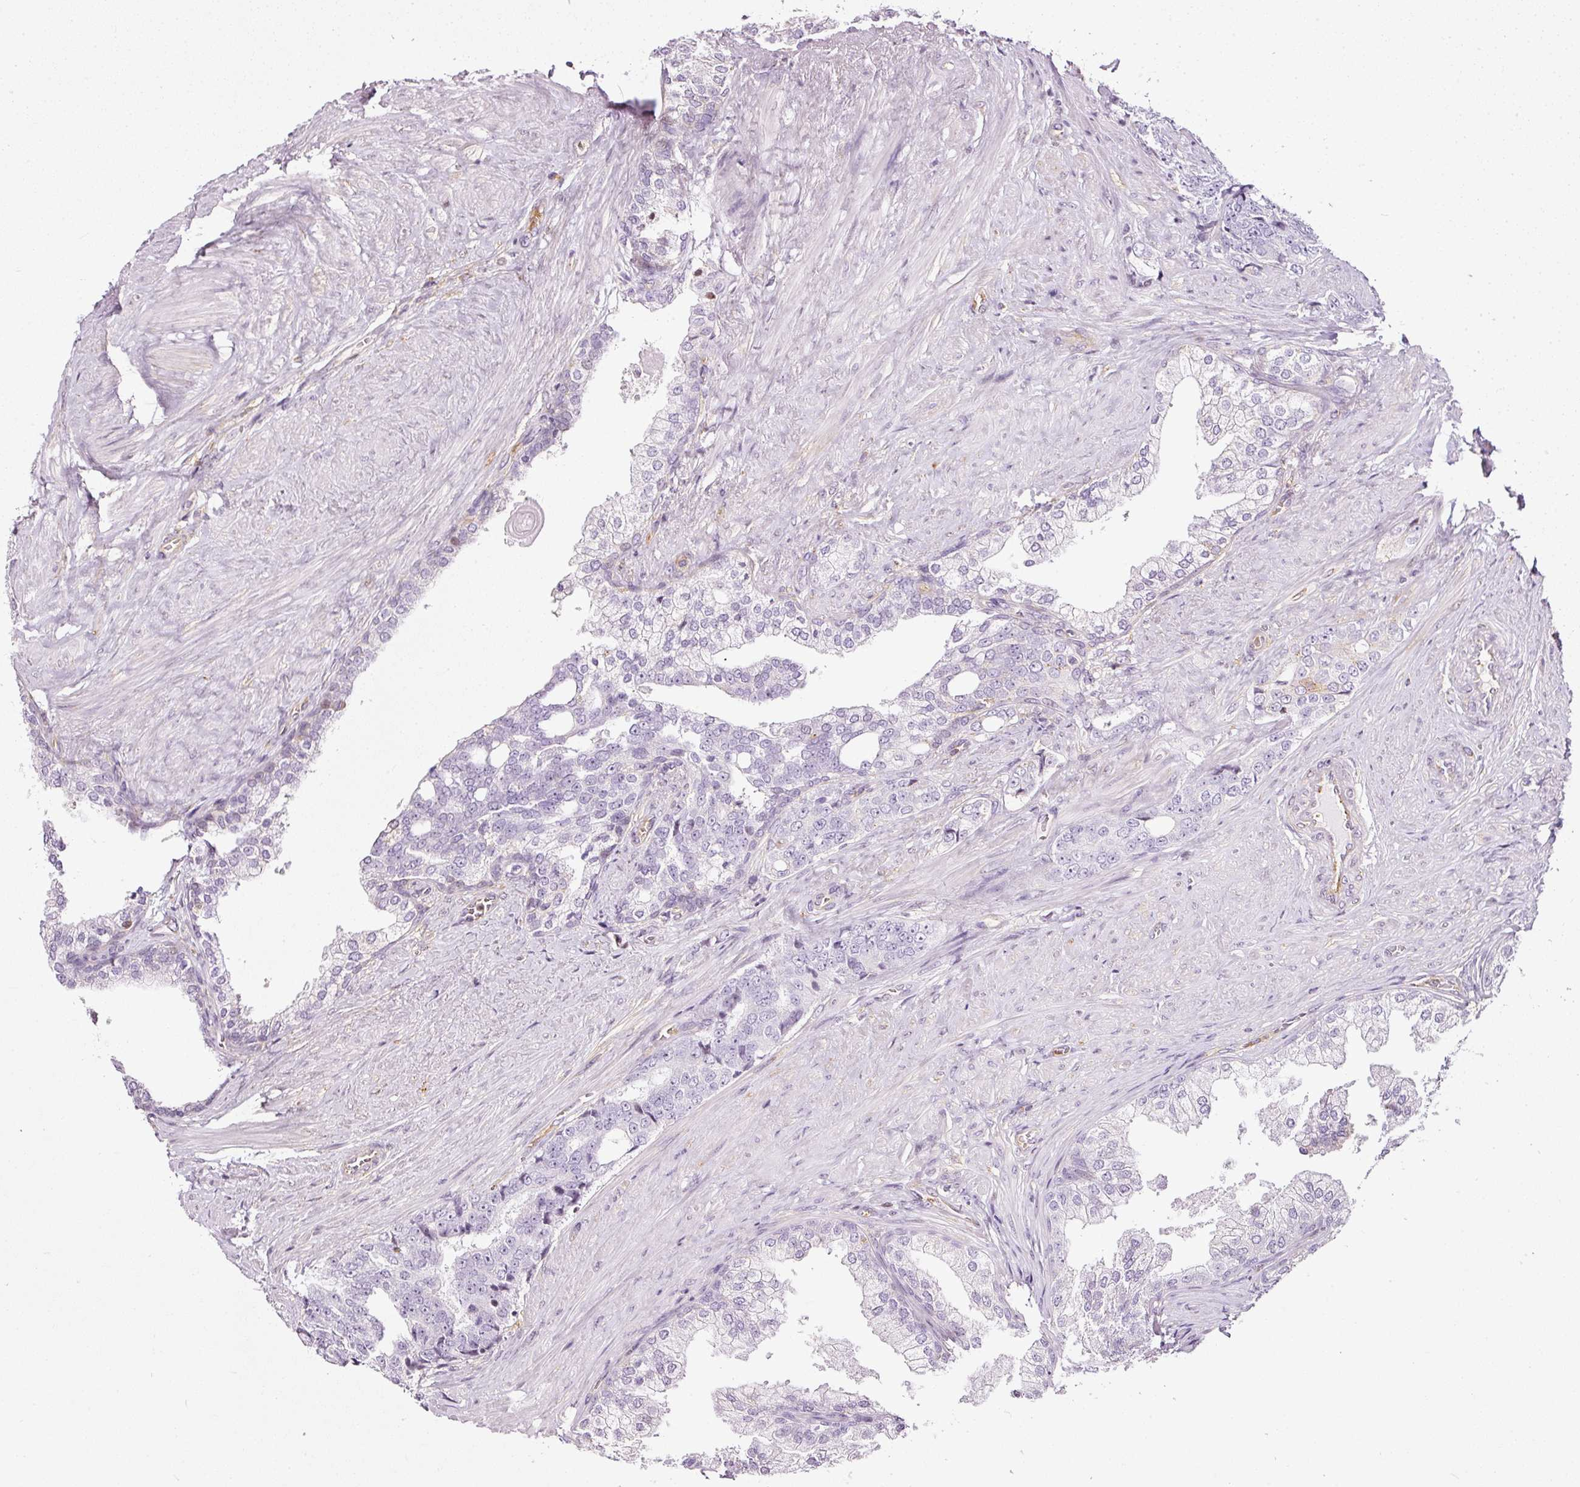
{"staining": {"intensity": "negative", "quantity": "none", "location": "none"}, "tissue": "prostate cancer", "cell_type": "Tumor cells", "image_type": "cancer", "snomed": [{"axis": "morphology", "description": "Adenocarcinoma, High grade"}, {"axis": "topography", "description": "Prostate"}], "caption": "This image is of prostate cancer (high-grade adenocarcinoma) stained with immunohistochemistry (IHC) to label a protein in brown with the nuclei are counter-stained blue. There is no staining in tumor cells.", "gene": "SCNM1", "patient": {"sex": "male", "age": 67}}